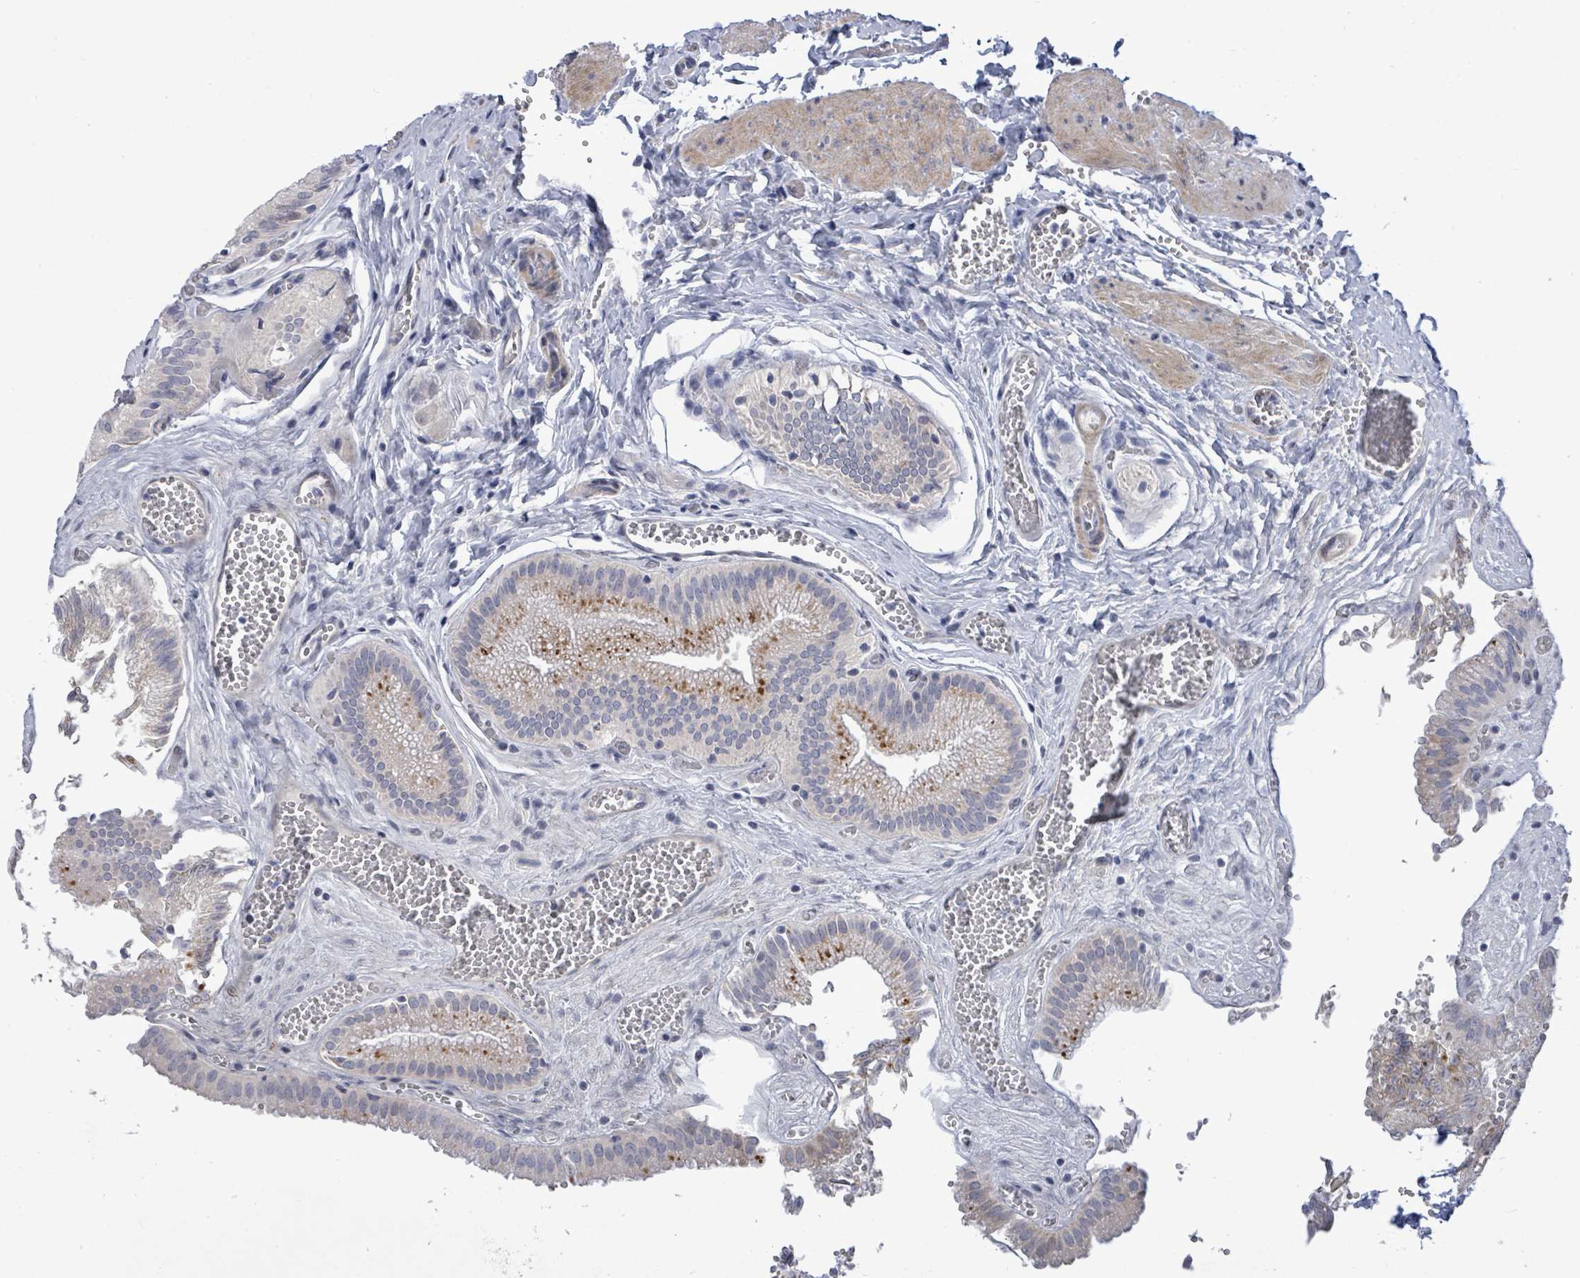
{"staining": {"intensity": "strong", "quantity": "<25%", "location": "cytoplasmic/membranous"}, "tissue": "gallbladder", "cell_type": "Glandular cells", "image_type": "normal", "snomed": [{"axis": "morphology", "description": "Normal tissue, NOS"}, {"axis": "topography", "description": "Gallbladder"}, {"axis": "topography", "description": "Peripheral nerve tissue"}], "caption": "IHC of benign gallbladder exhibits medium levels of strong cytoplasmic/membranous expression in approximately <25% of glandular cells.", "gene": "CT45A10", "patient": {"sex": "male", "age": 17}}